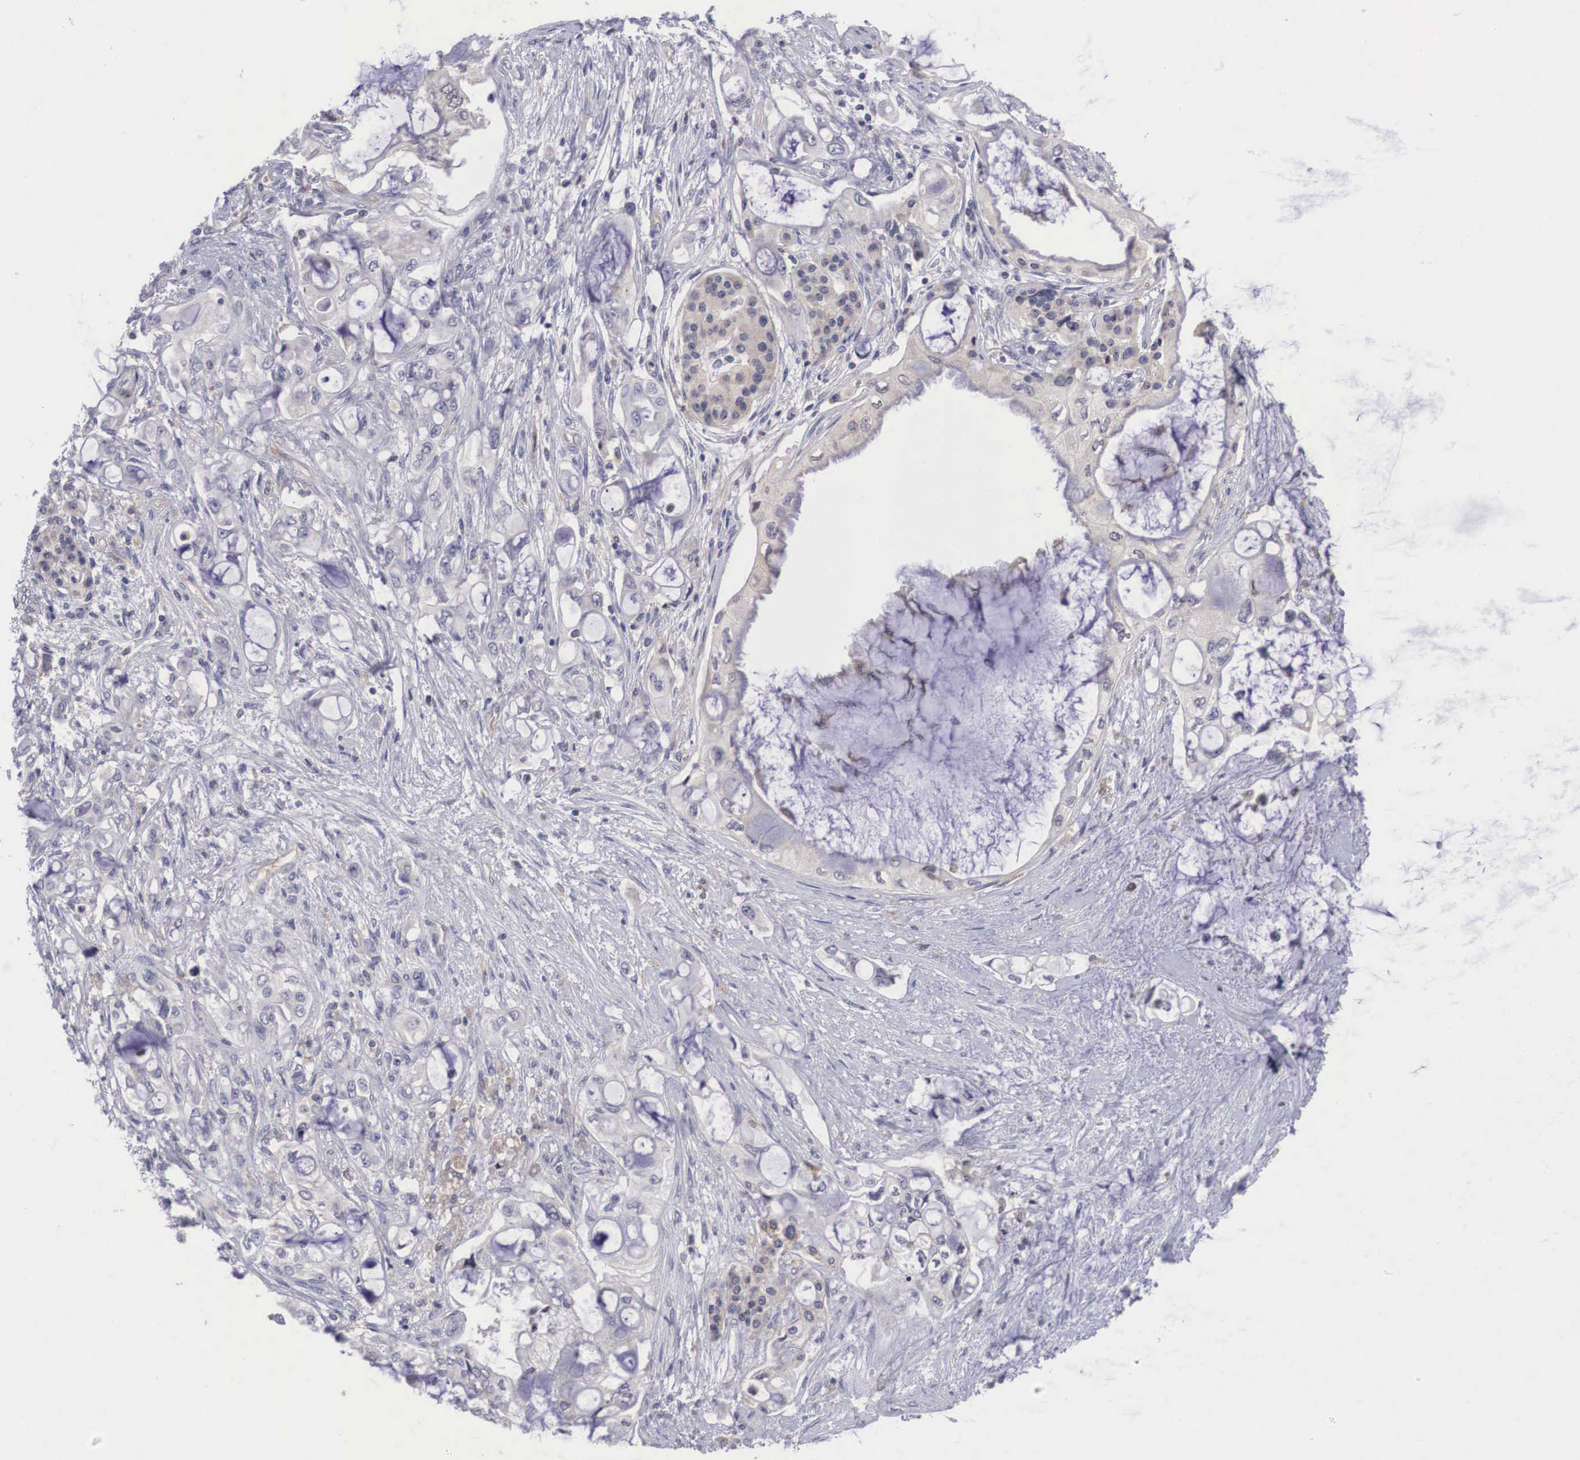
{"staining": {"intensity": "negative", "quantity": "none", "location": "none"}, "tissue": "pancreatic cancer", "cell_type": "Tumor cells", "image_type": "cancer", "snomed": [{"axis": "morphology", "description": "Adenocarcinoma, NOS"}, {"axis": "topography", "description": "Pancreas"}], "caption": "Immunohistochemistry (IHC) micrograph of human pancreatic cancer (adenocarcinoma) stained for a protein (brown), which demonstrates no staining in tumor cells.", "gene": "GRIPAP1", "patient": {"sex": "female", "age": 70}}